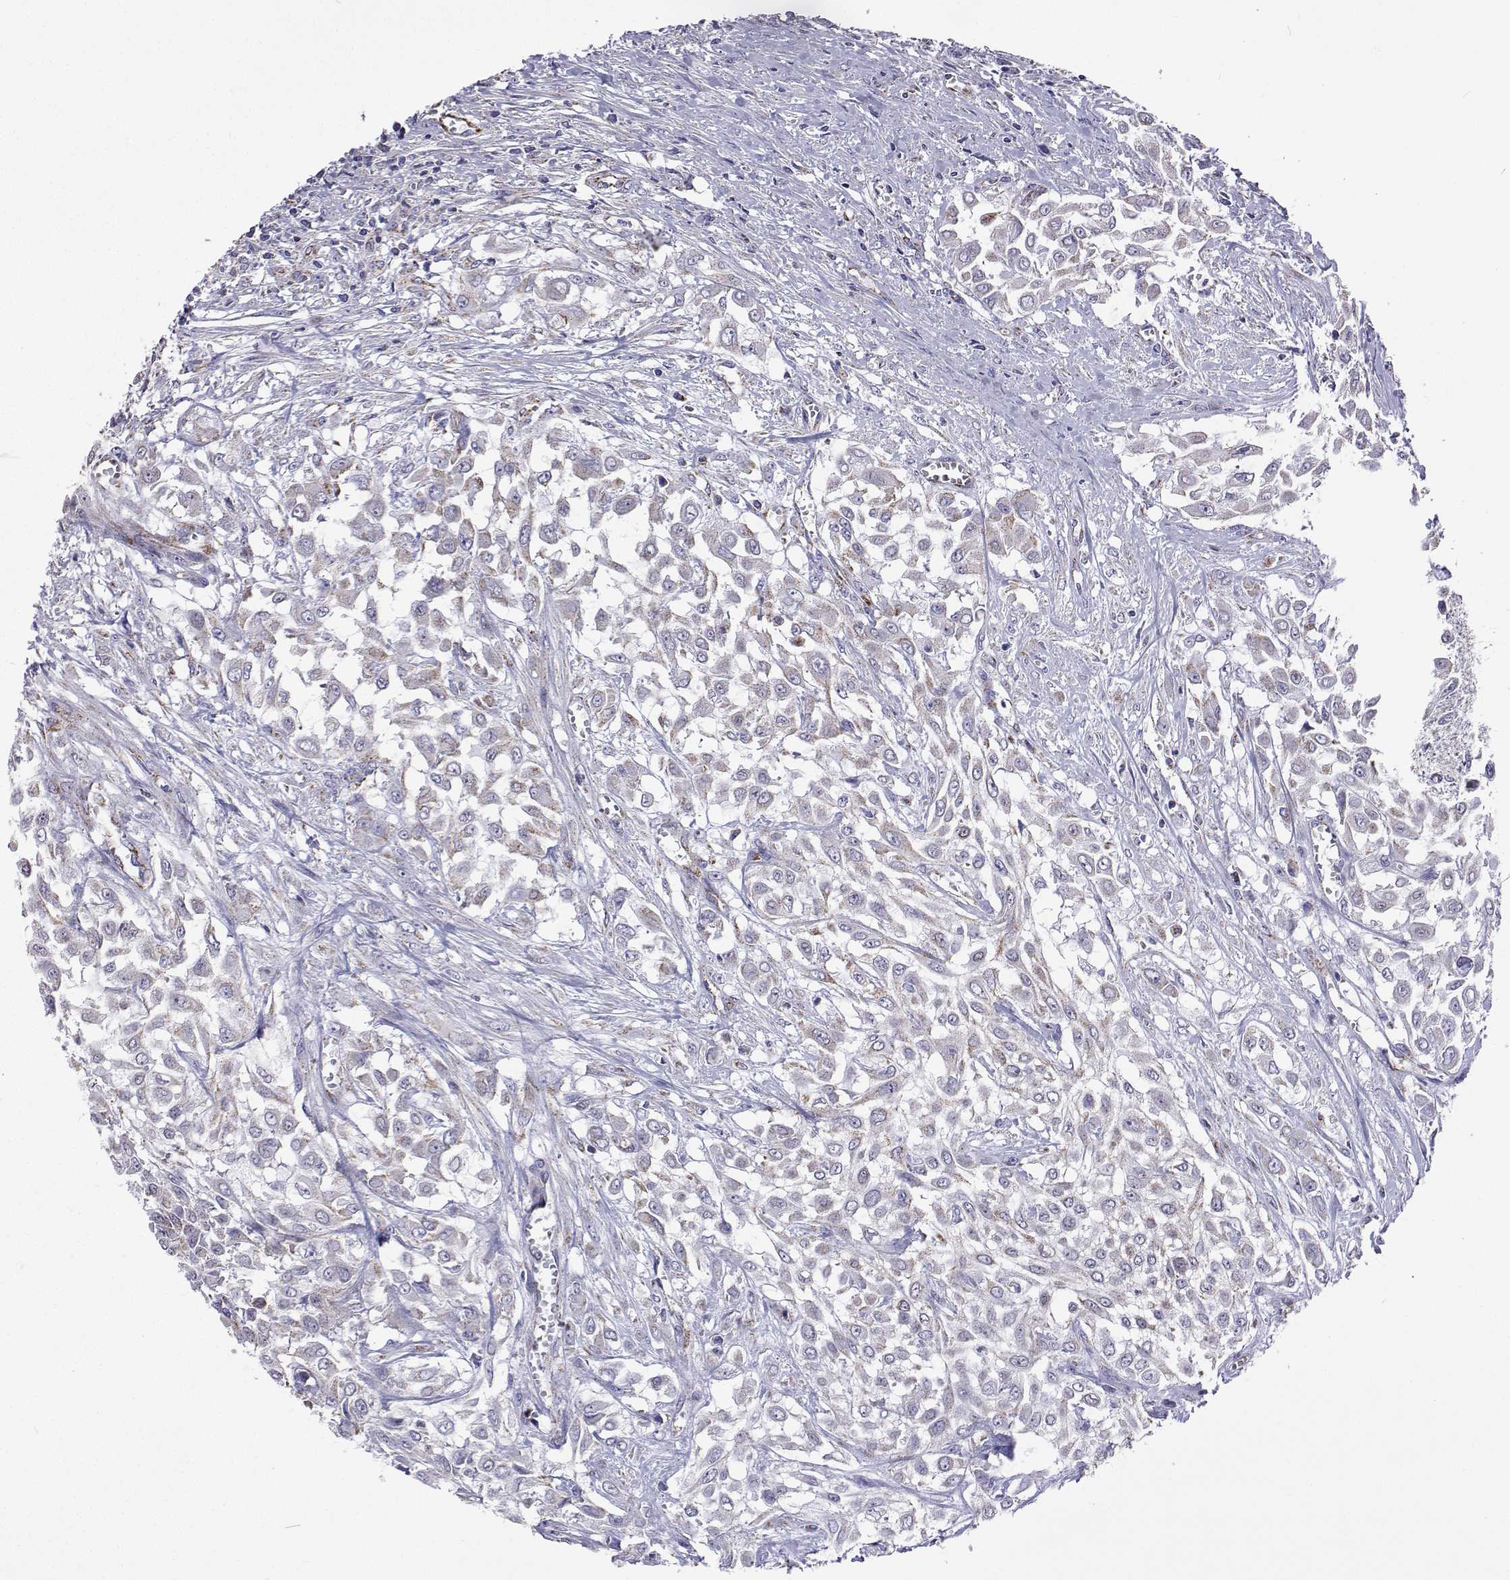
{"staining": {"intensity": "negative", "quantity": "none", "location": "none"}, "tissue": "urothelial cancer", "cell_type": "Tumor cells", "image_type": "cancer", "snomed": [{"axis": "morphology", "description": "Urothelial carcinoma, High grade"}, {"axis": "topography", "description": "Urinary bladder"}], "caption": "IHC of human high-grade urothelial carcinoma shows no staining in tumor cells. The staining was performed using DAB (3,3'-diaminobenzidine) to visualize the protein expression in brown, while the nuclei were stained in blue with hematoxylin (Magnification: 20x).", "gene": "MCCC2", "patient": {"sex": "male", "age": 57}}